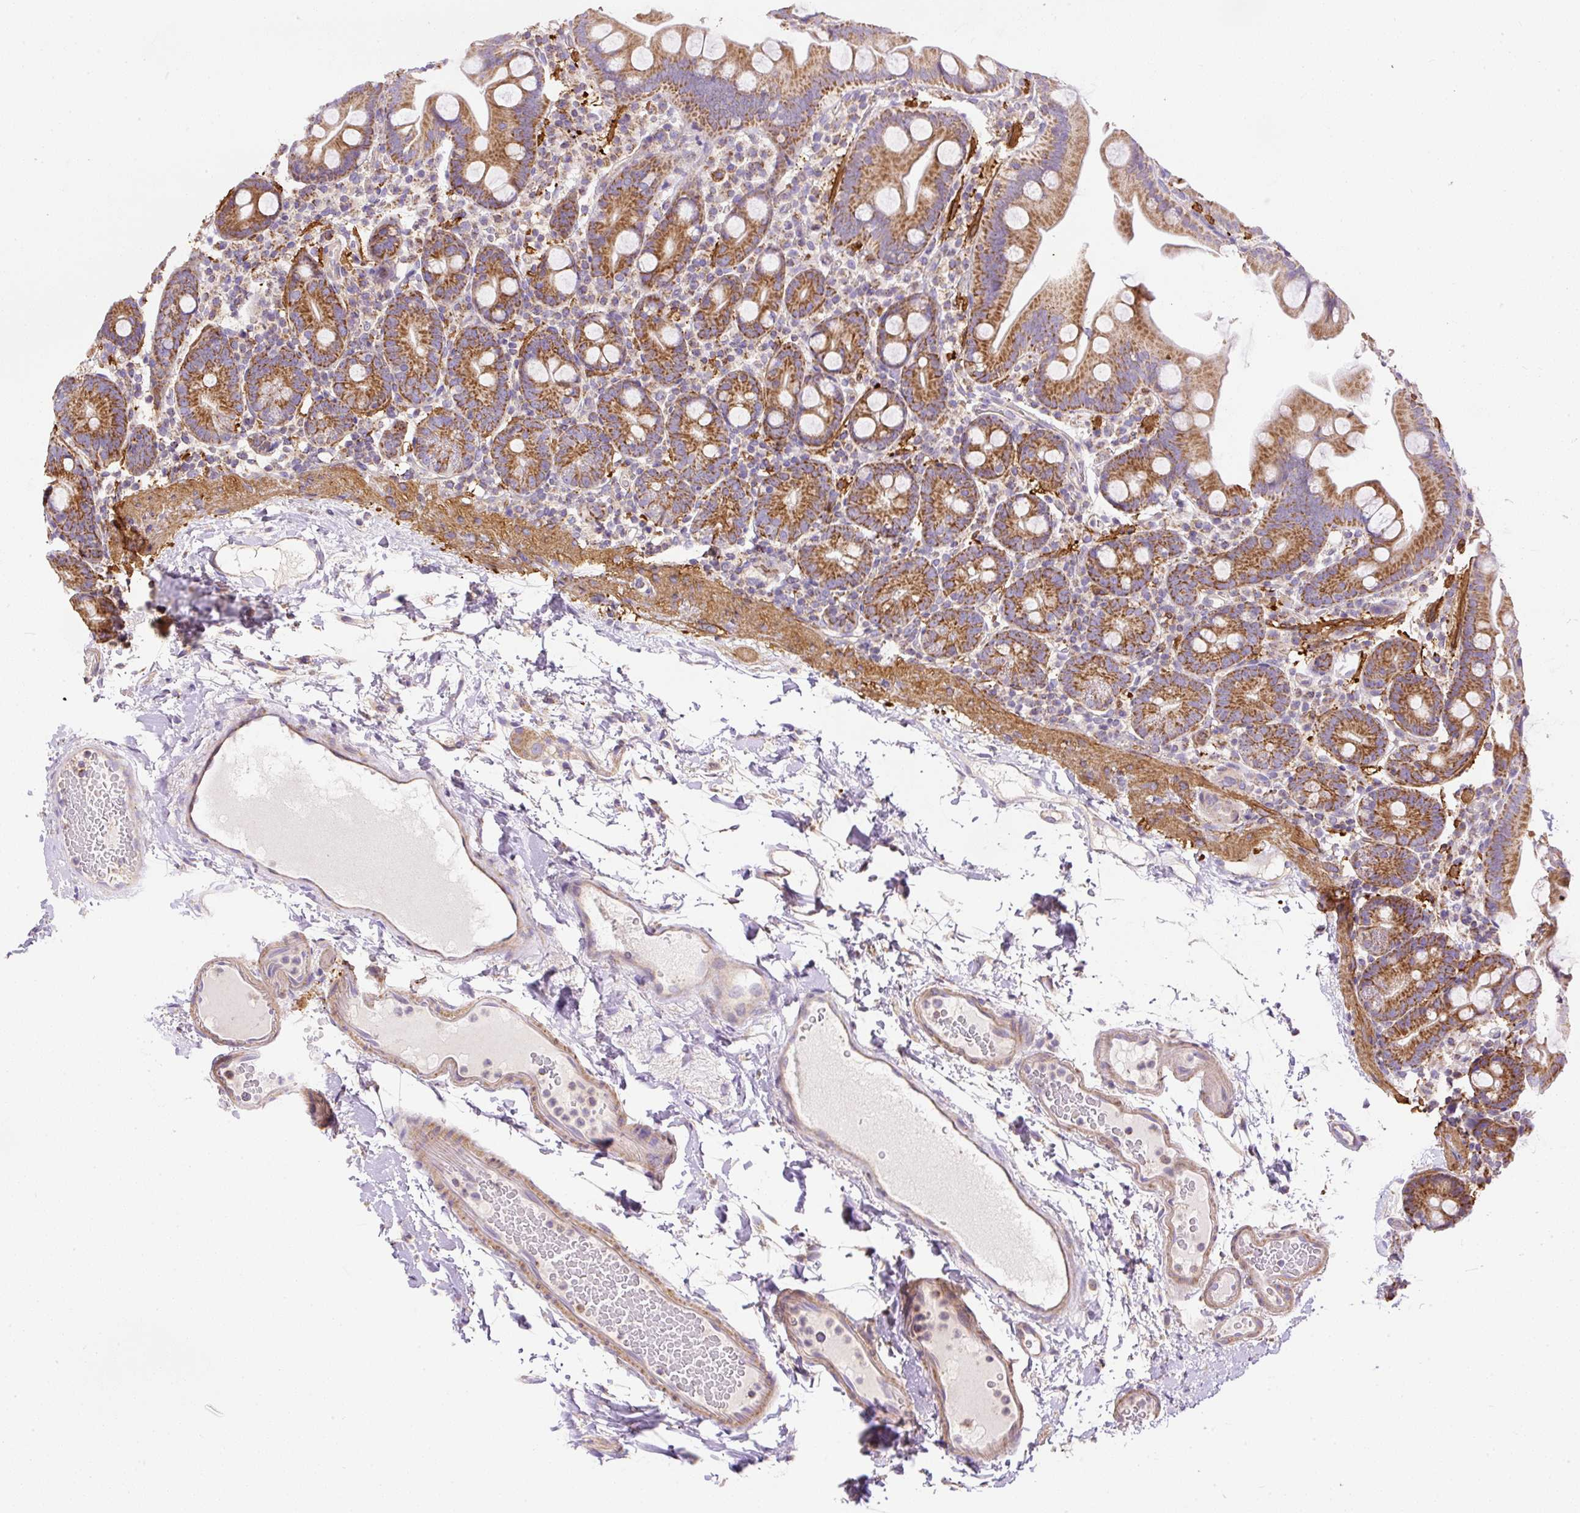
{"staining": {"intensity": "strong", "quantity": ">75%", "location": "cytoplasmic/membranous"}, "tissue": "small intestine", "cell_type": "Glandular cells", "image_type": "normal", "snomed": [{"axis": "morphology", "description": "Normal tissue, NOS"}, {"axis": "topography", "description": "Small intestine"}], "caption": "Immunohistochemical staining of normal human small intestine exhibits high levels of strong cytoplasmic/membranous positivity in about >75% of glandular cells. (IHC, brightfield microscopy, high magnification).", "gene": "NDUFAF2", "patient": {"sex": "female", "age": 68}}